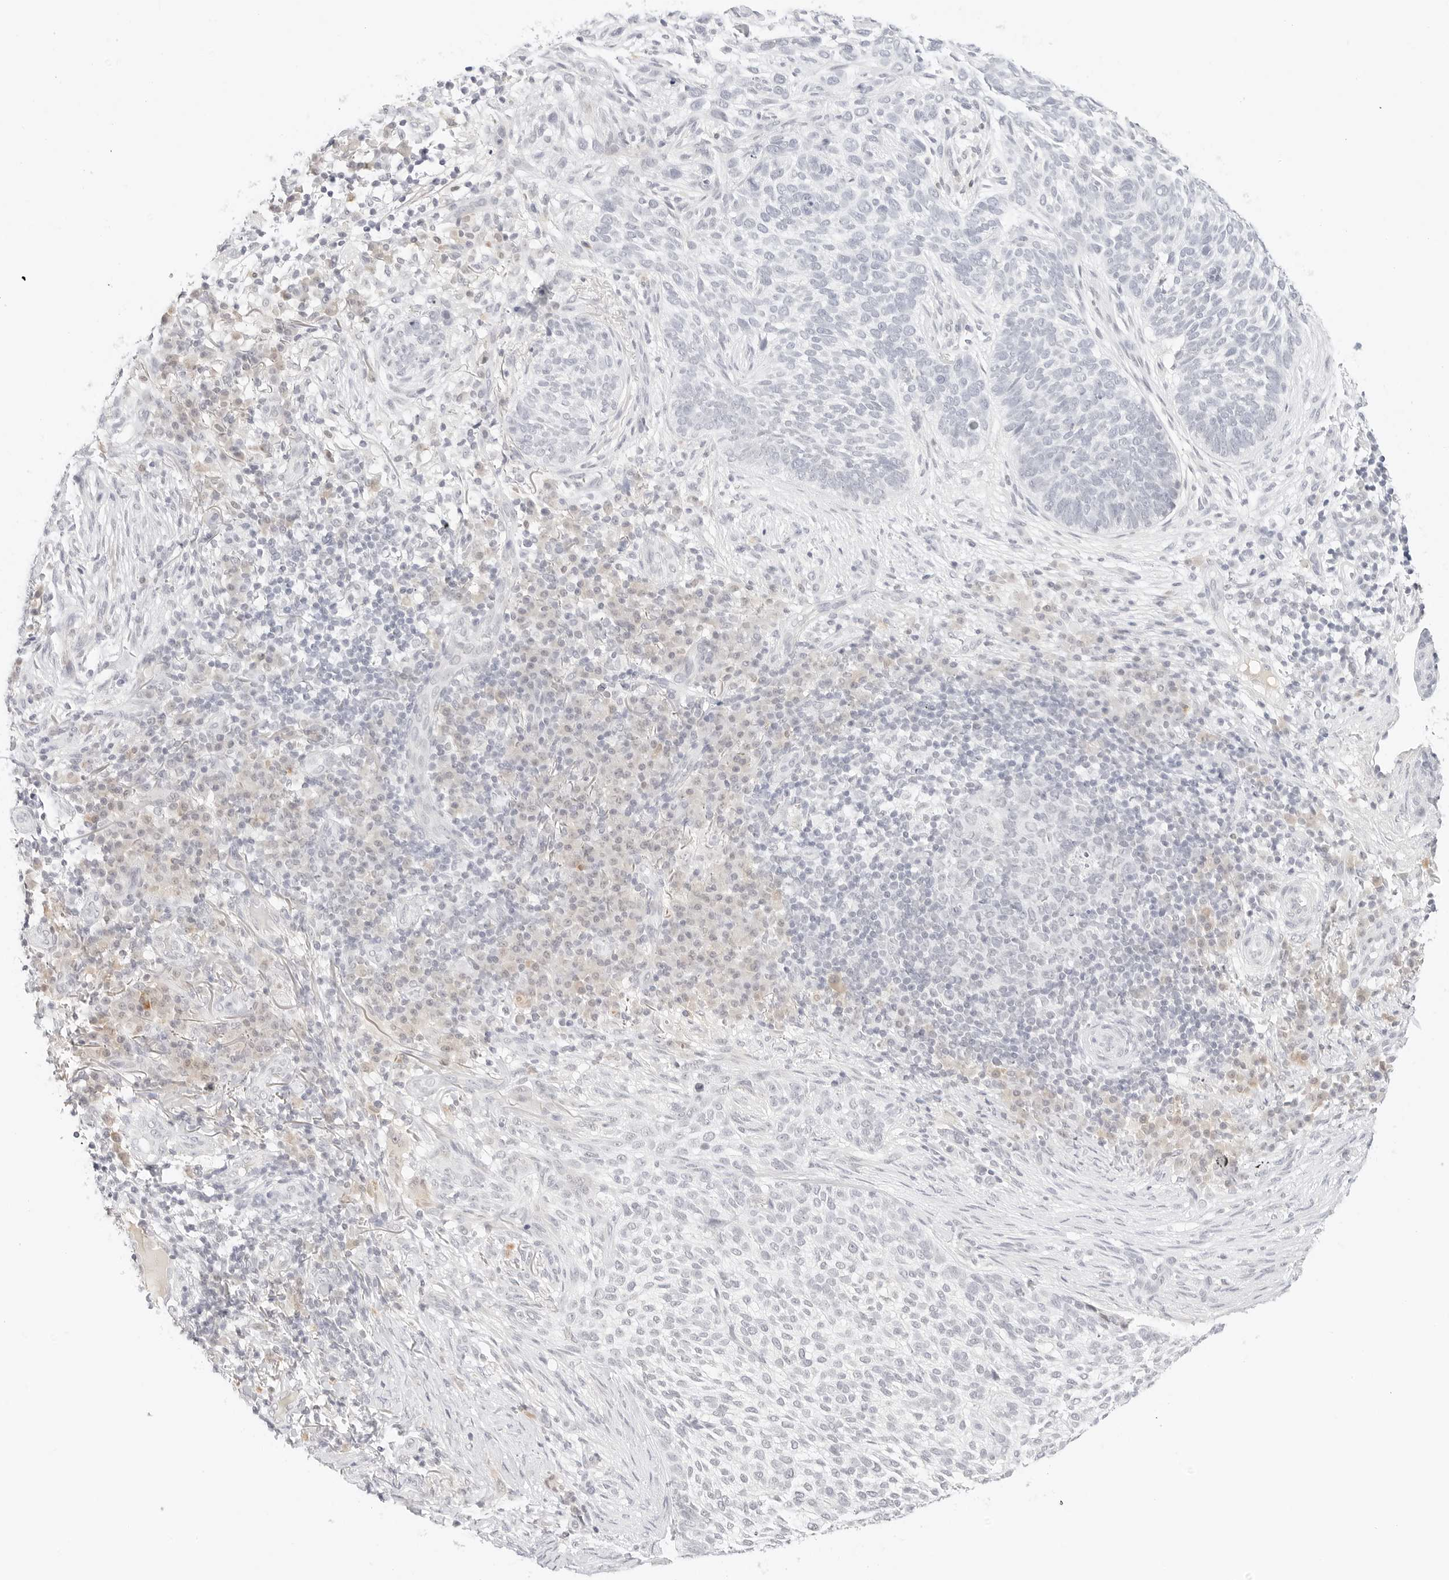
{"staining": {"intensity": "negative", "quantity": "none", "location": "none"}, "tissue": "skin cancer", "cell_type": "Tumor cells", "image_type": "cancer", "snomed": [{"axis": "morphology", "description": "Basal cell carcinoma"}, {"axis": "topography", "description": "Skin"}], "caption": "IHC micrograph of neoplastic tissue: human basal cell carcinoma (skin) stained with DAB reveals no significant protein positivity in tumor cells.", "gene": "XKR4", "patient": {"sex": "female", "age": 64}}